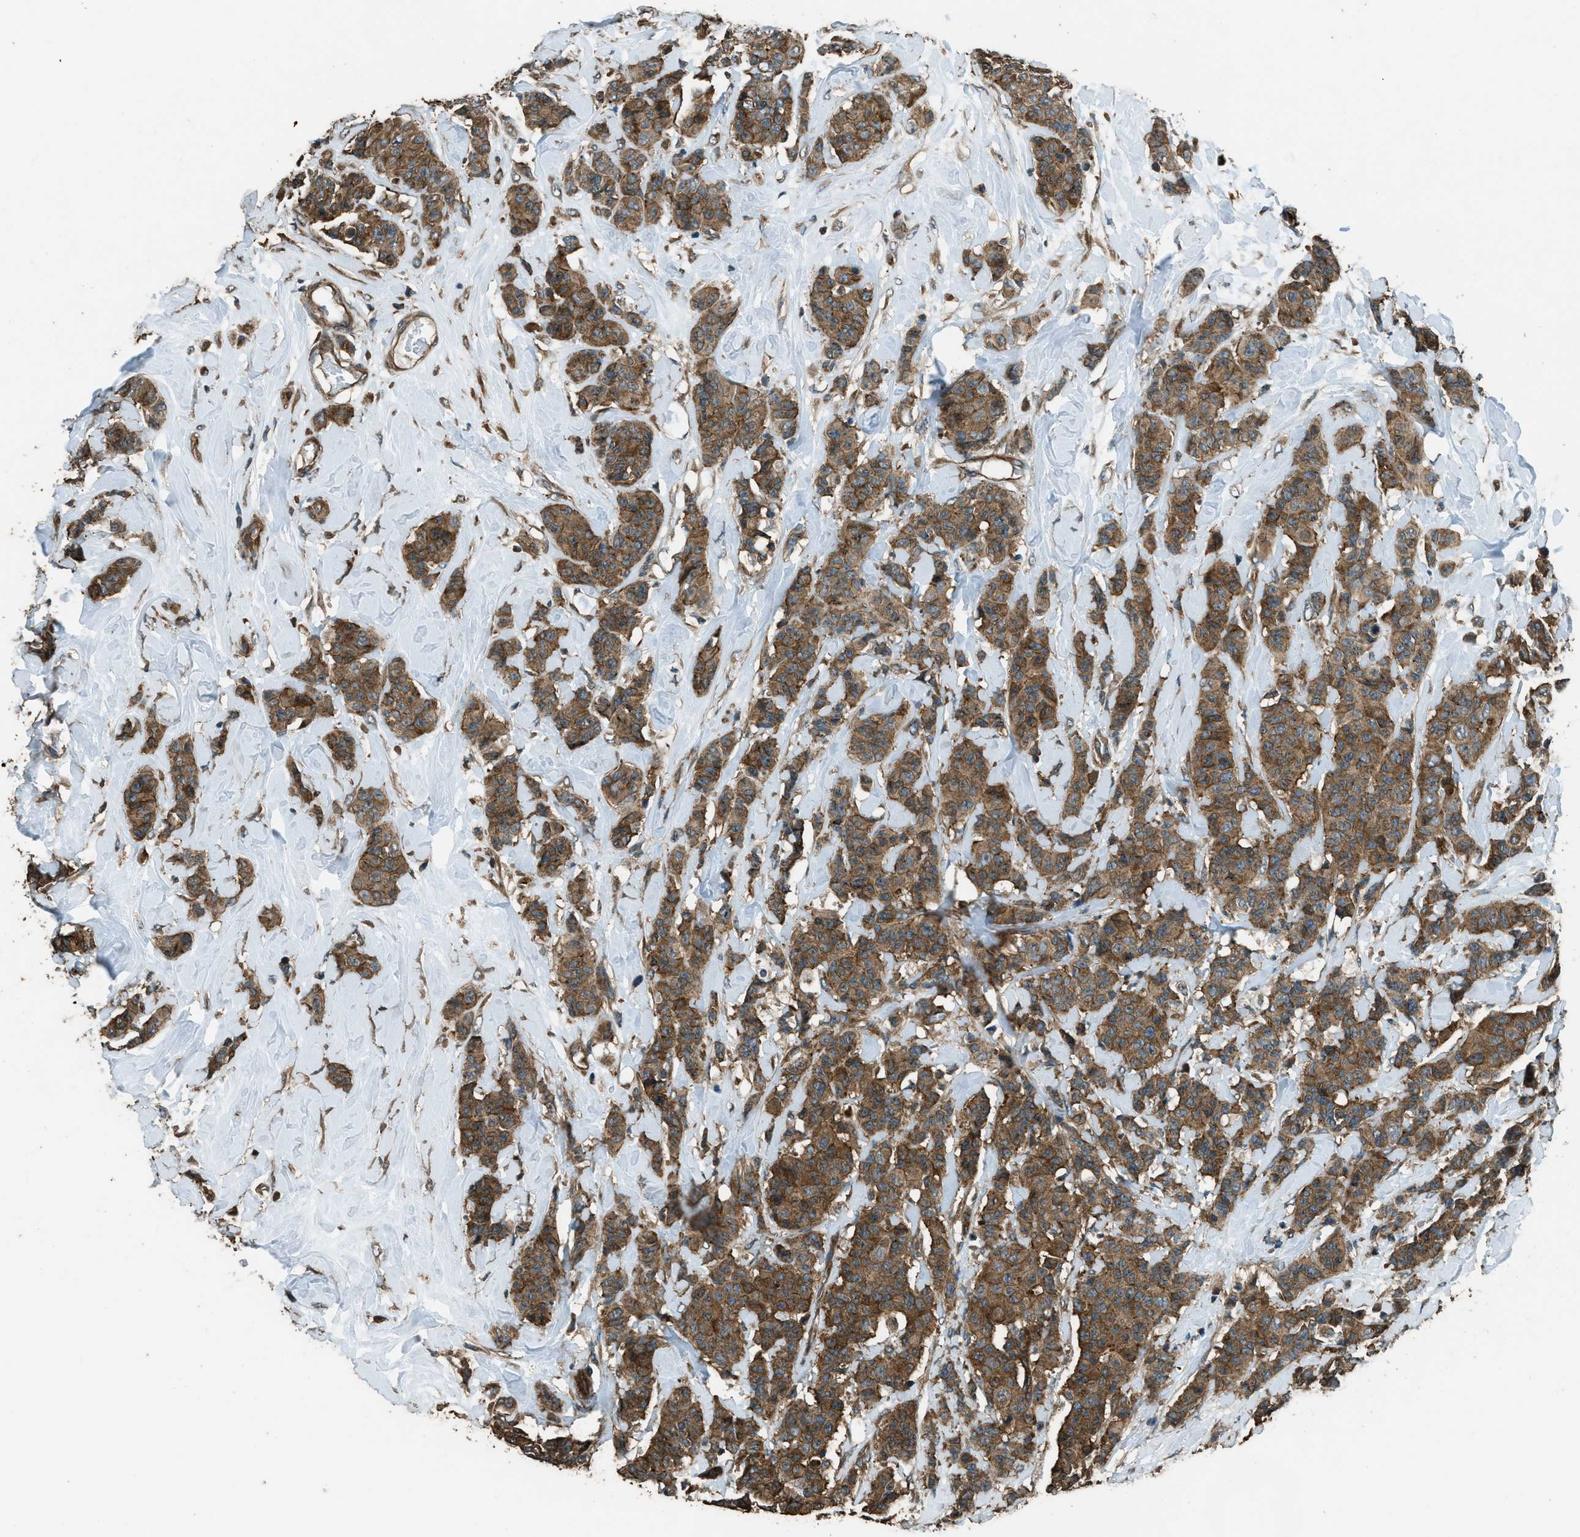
{"staining": {"intensity": "strong", "quantity": ">75%", "location": "cytoplasmic/membranous"}, "tissue": "breast cancer", "cell_type": "Tumor cells", "image_type": "cancer", "snomed": [{"axis": "morphology", "description": "Normal tissue, NOS"}, {"axis": "morphology", "description": "Duct carcinoma"}, {"axis": "topography", "description": "Breast"}], "caption": "High-power microscopy captured an immunohistochemistry (IHC) histopathology image of breast intraductal carcinoma, revealing strong cytoplasmic/membranous staining in approximately >75% of tumor cells. (IHC, brightfield microscopy, high magnification).", "gene": "MARS1", "patient": {"sex": "female", "age": 40}}